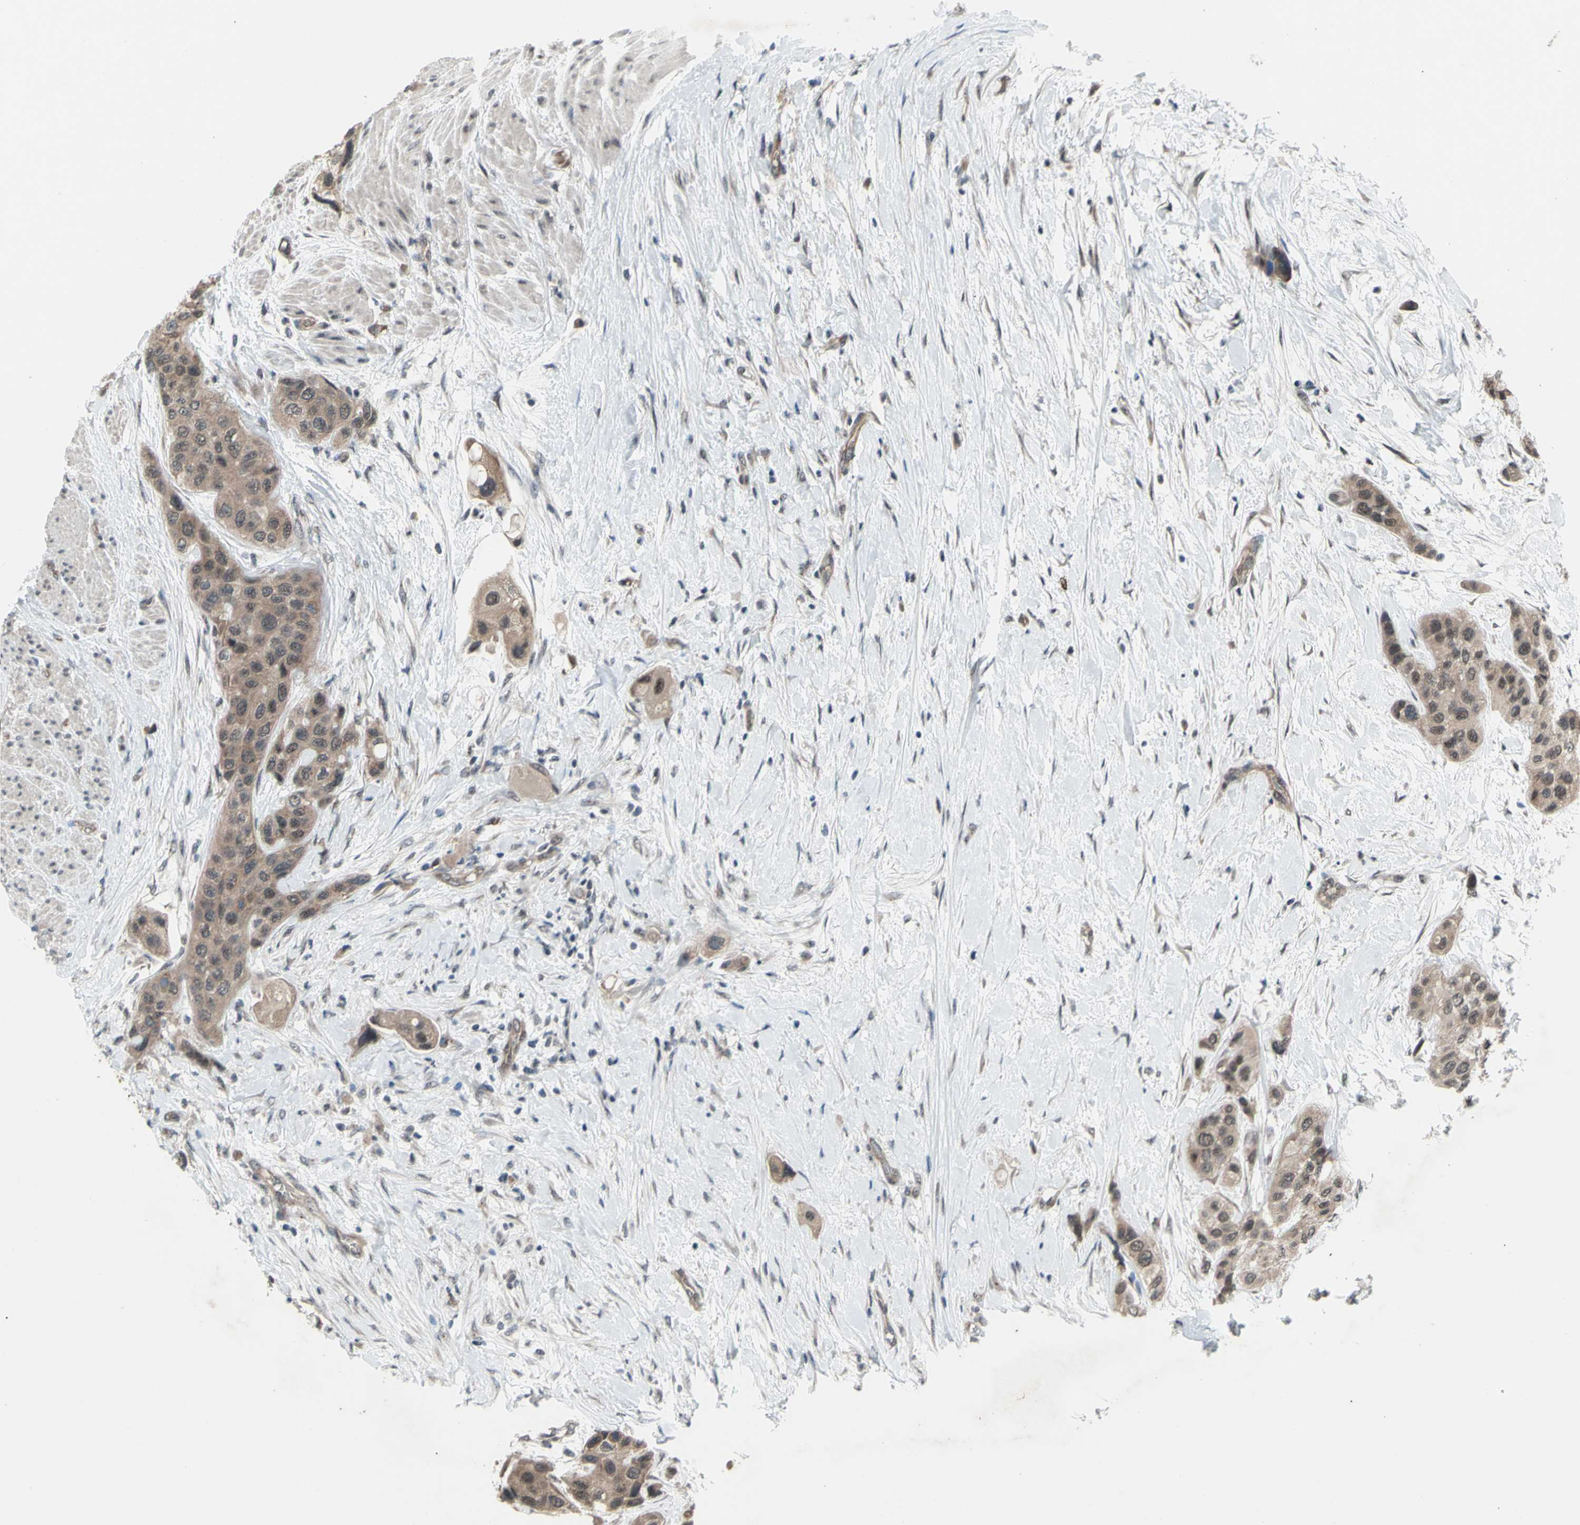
{"staining": {"intensity": "moderate", "quantity": ">75%", "location": "cytoplasmic/membranous,nuclear"}, "tissue": "urothelial cancer", "cell_type": "Tumor cells", "image_type": "cancer", "snomed": [{"axis": "morphology", "description": "Urothelial carcinoma, High grade"}, {"axis": "topography", "description": "Urinary bladder"}], "caption": "DAB immunohistochemical staining of human urothelial cancer demonstrates moderate cytoplasmic/membranous and nuclear protein staining in approximately >75% of tumor cells.", "gene": "TRDMT1", "patient": {"sex": "female", "age": 56}}